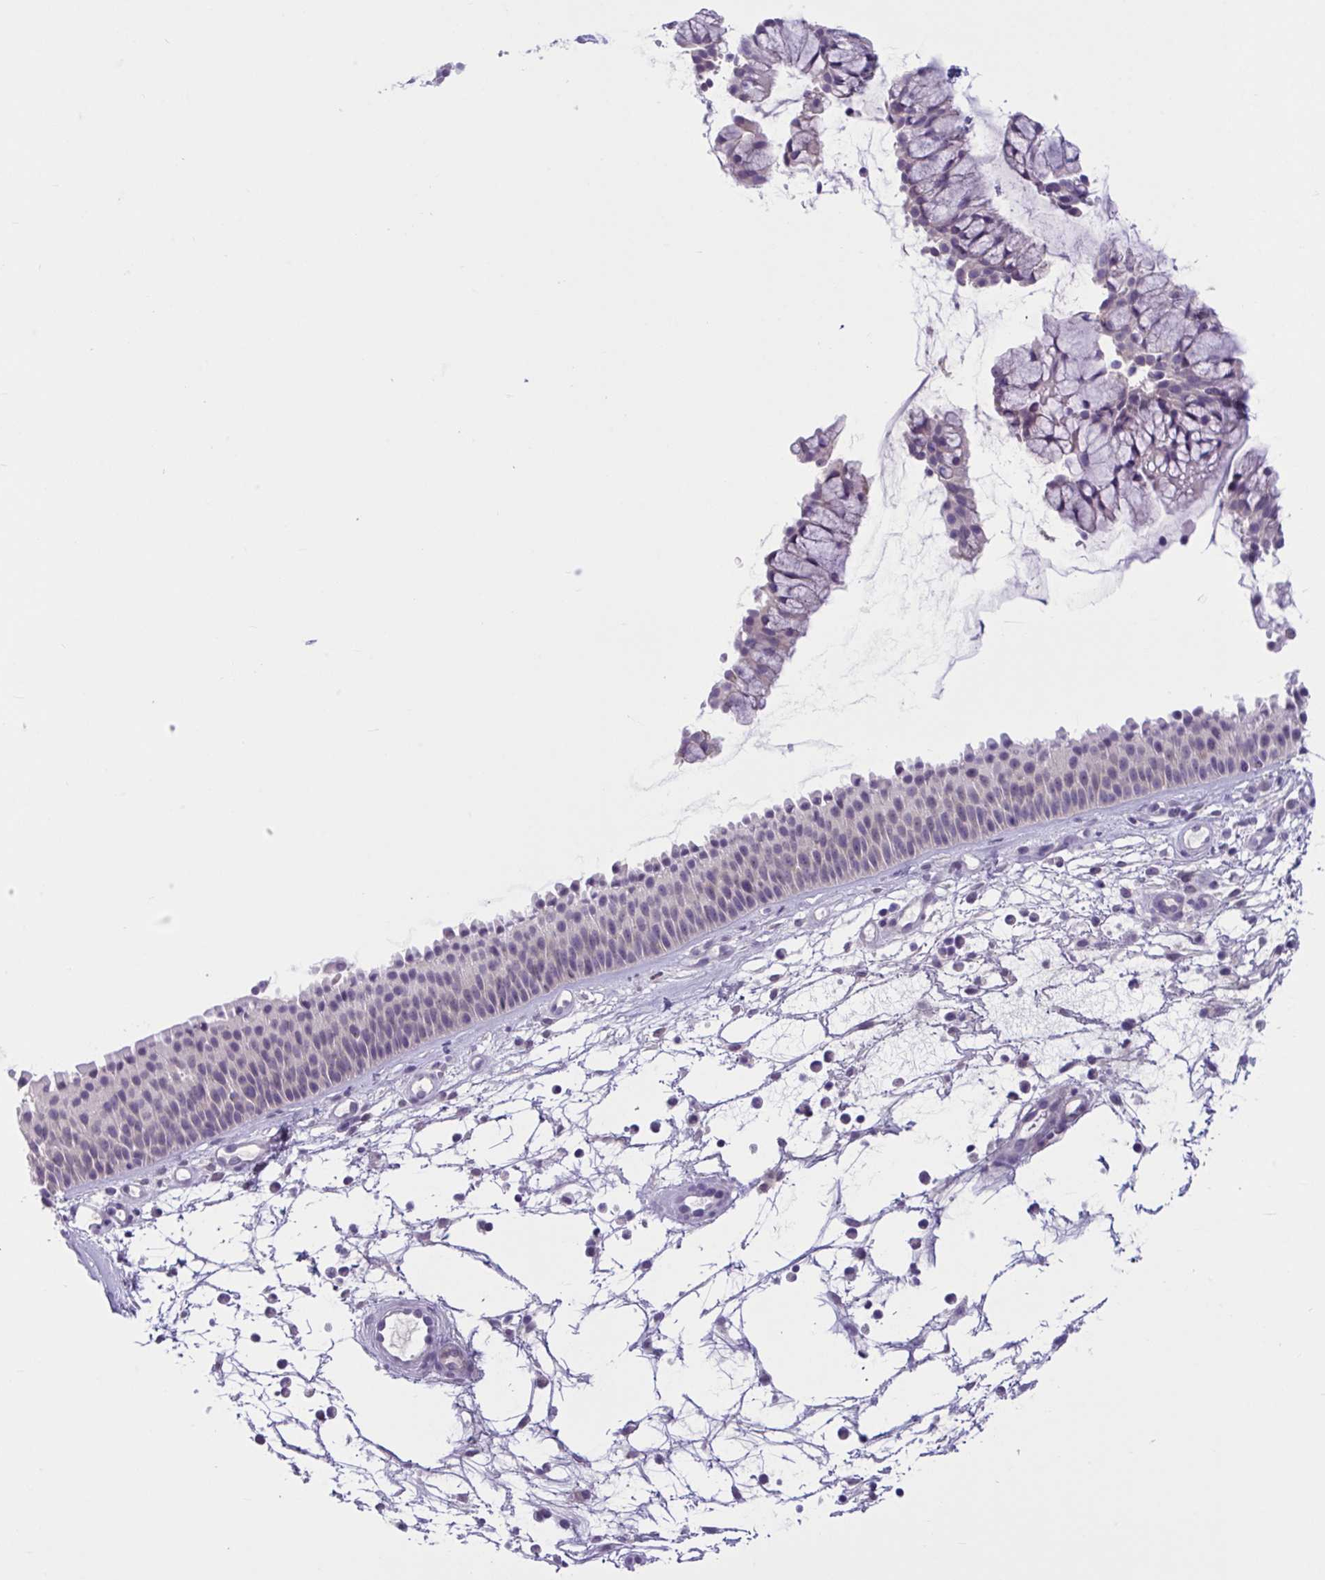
{"staining": {"intensity": "weak", "quantity": "<25%", "location": "cytoplasmic/membranous"}, "tissue": "nasopharynx", "cell_type": "Respiratory epithelial cells", "image_type": "normal", "snomed": [{"axis": "morphology", "description": "Normal tissue, NOS"}, {"axis": "topography", "description": "Nasopharynx"}], "caption": "IHC histopathology image of unremarkable nasopharynx: human nasopharynx stained with DAB reveals no significant protein staining in respiratory epithelial cells.", "gene": "WNT9B", "patient": {"sex": "male", "age": 56}}